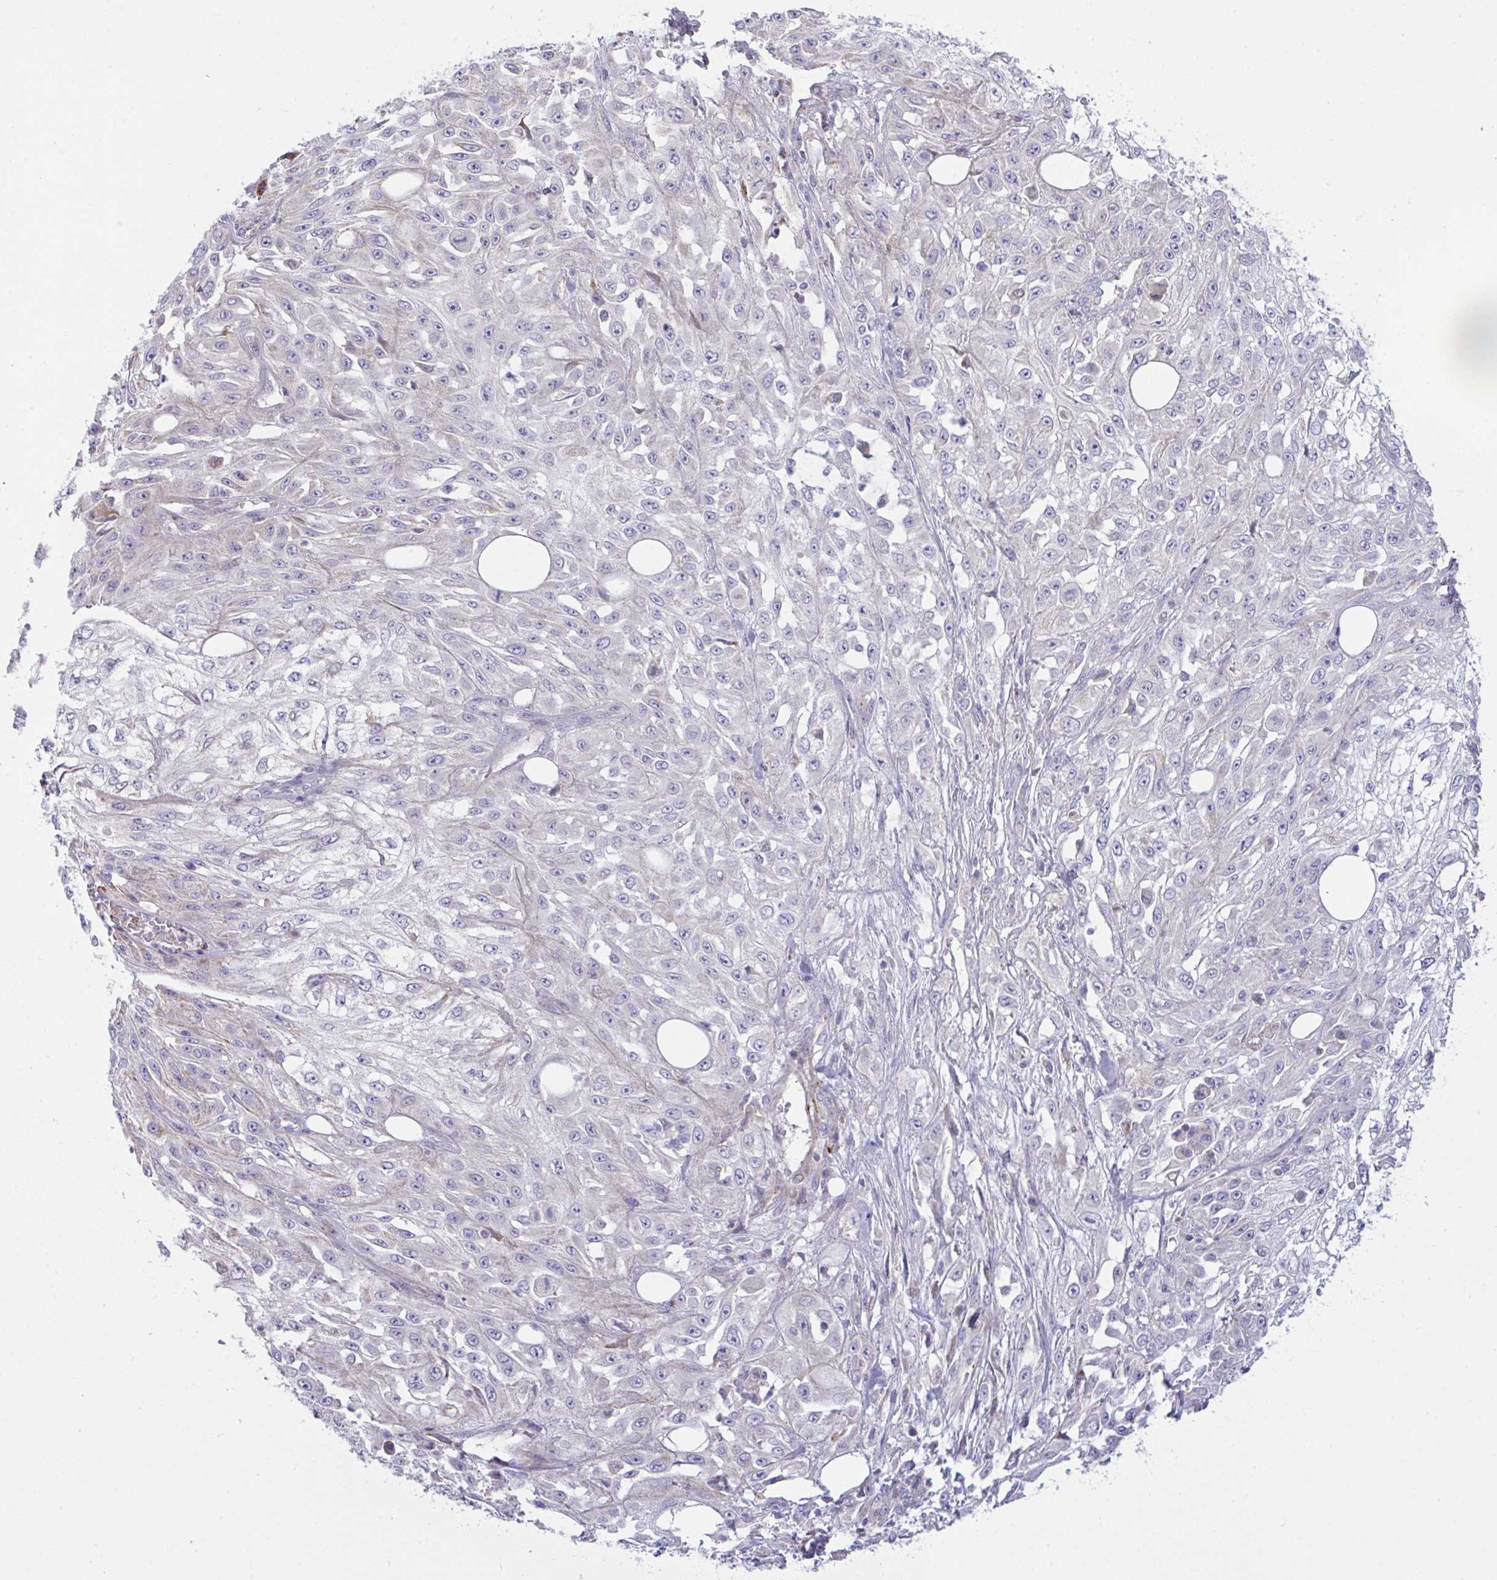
{"staining": {"intensity": "negative", "quantity": "none", "location": "none"}, "tissue": "skin cancer", "cell_type": "Tumor cells", "image_type": "cancer", "snomed": [{"axis": "morphology", "description": "Squamous cell carcinoma, NOS"}, {"axis": "morphology", "description": "Squamous cell carcinoma, metastatic, NOS"}, {"axis": "topography", "description": "Skin"}, {"axis": "topography", "description": "Lymph node"}], "caption": "Tumor cells show no significant expression in metastatic squamous cell carcinoma (skin).", "gene": "CHDH", "patient": {"sex": "male", "age": 75}}